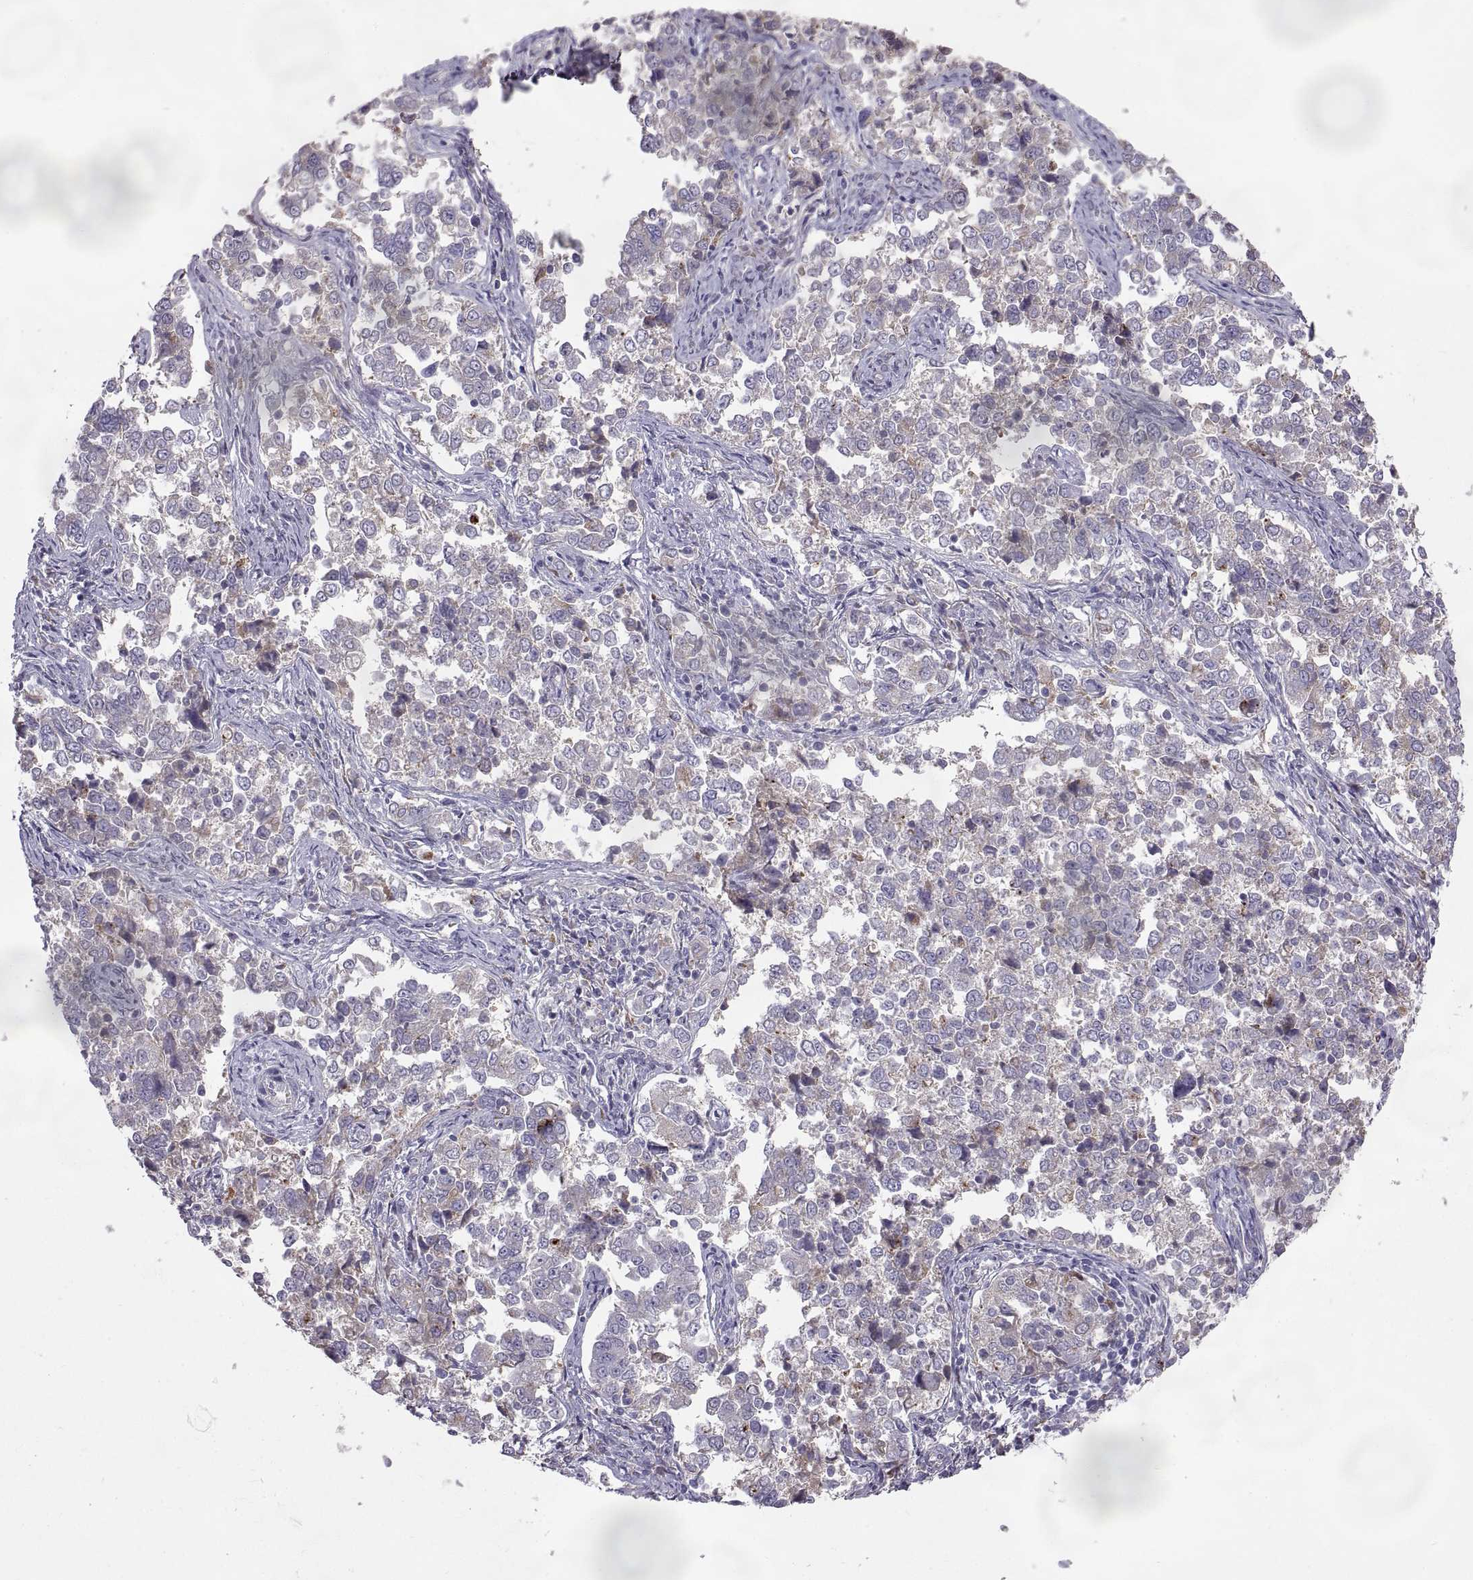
{"staining": {"intensity": "negative", "quantity": "none", "location": "none"}, "tissue": "endometrial cancer", "cell_type": "Tumor cells", "image_type": "cancer", "snomed": [{"axis": "morphology", "description": "Adenocarcinoma, NOS"}, {"axis": "topography", "description": "Endometrium"}], "caption": "Tumor cells show no significant protein positivity in endometrial adenocarcinoma.", "gene": "ARSL", "patient": {"sex": "female", "age": 43}}